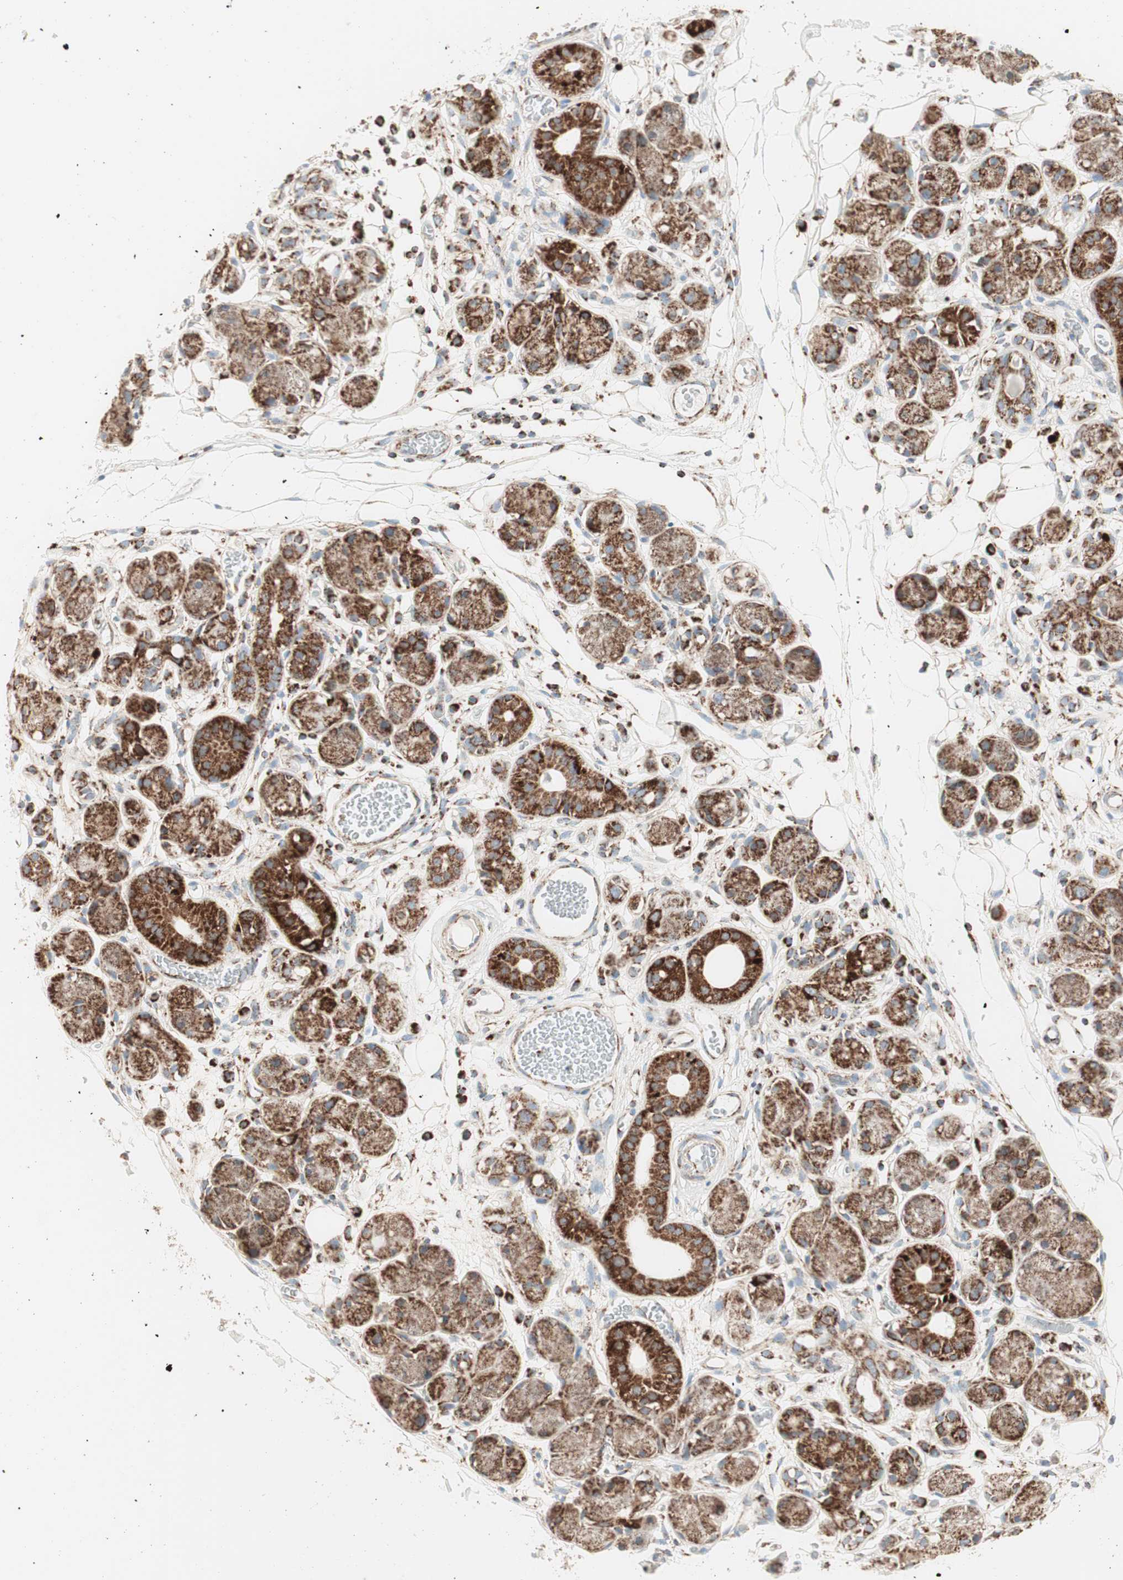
{"staining": {"intensity": "weak", "quantity": "<25%", "location": "cytoplasmic/membranous"}, "tissue": "adipose tissue", "cell_type": "Adipocytes", "image_type": "normal", "snomed": [{"axis": "morphology", "description": "Normal tissue, NOS"}, {"axis": "morphology", "description": "Inflammation, NOS"}, {"axis": "topography", "description": "Vascular tissue"}, {"axis": "topography", "description": "Salivary gland"}], "caption": "This micrograph is of unremarkable adipose tissue stained with immunohistochemistry to label a protein in brown with the nuclei are counter-stained blue. There is no expression in adipocytes.", "gene": "TOMM20", "patient": {"sex": "female", "age": 75}}